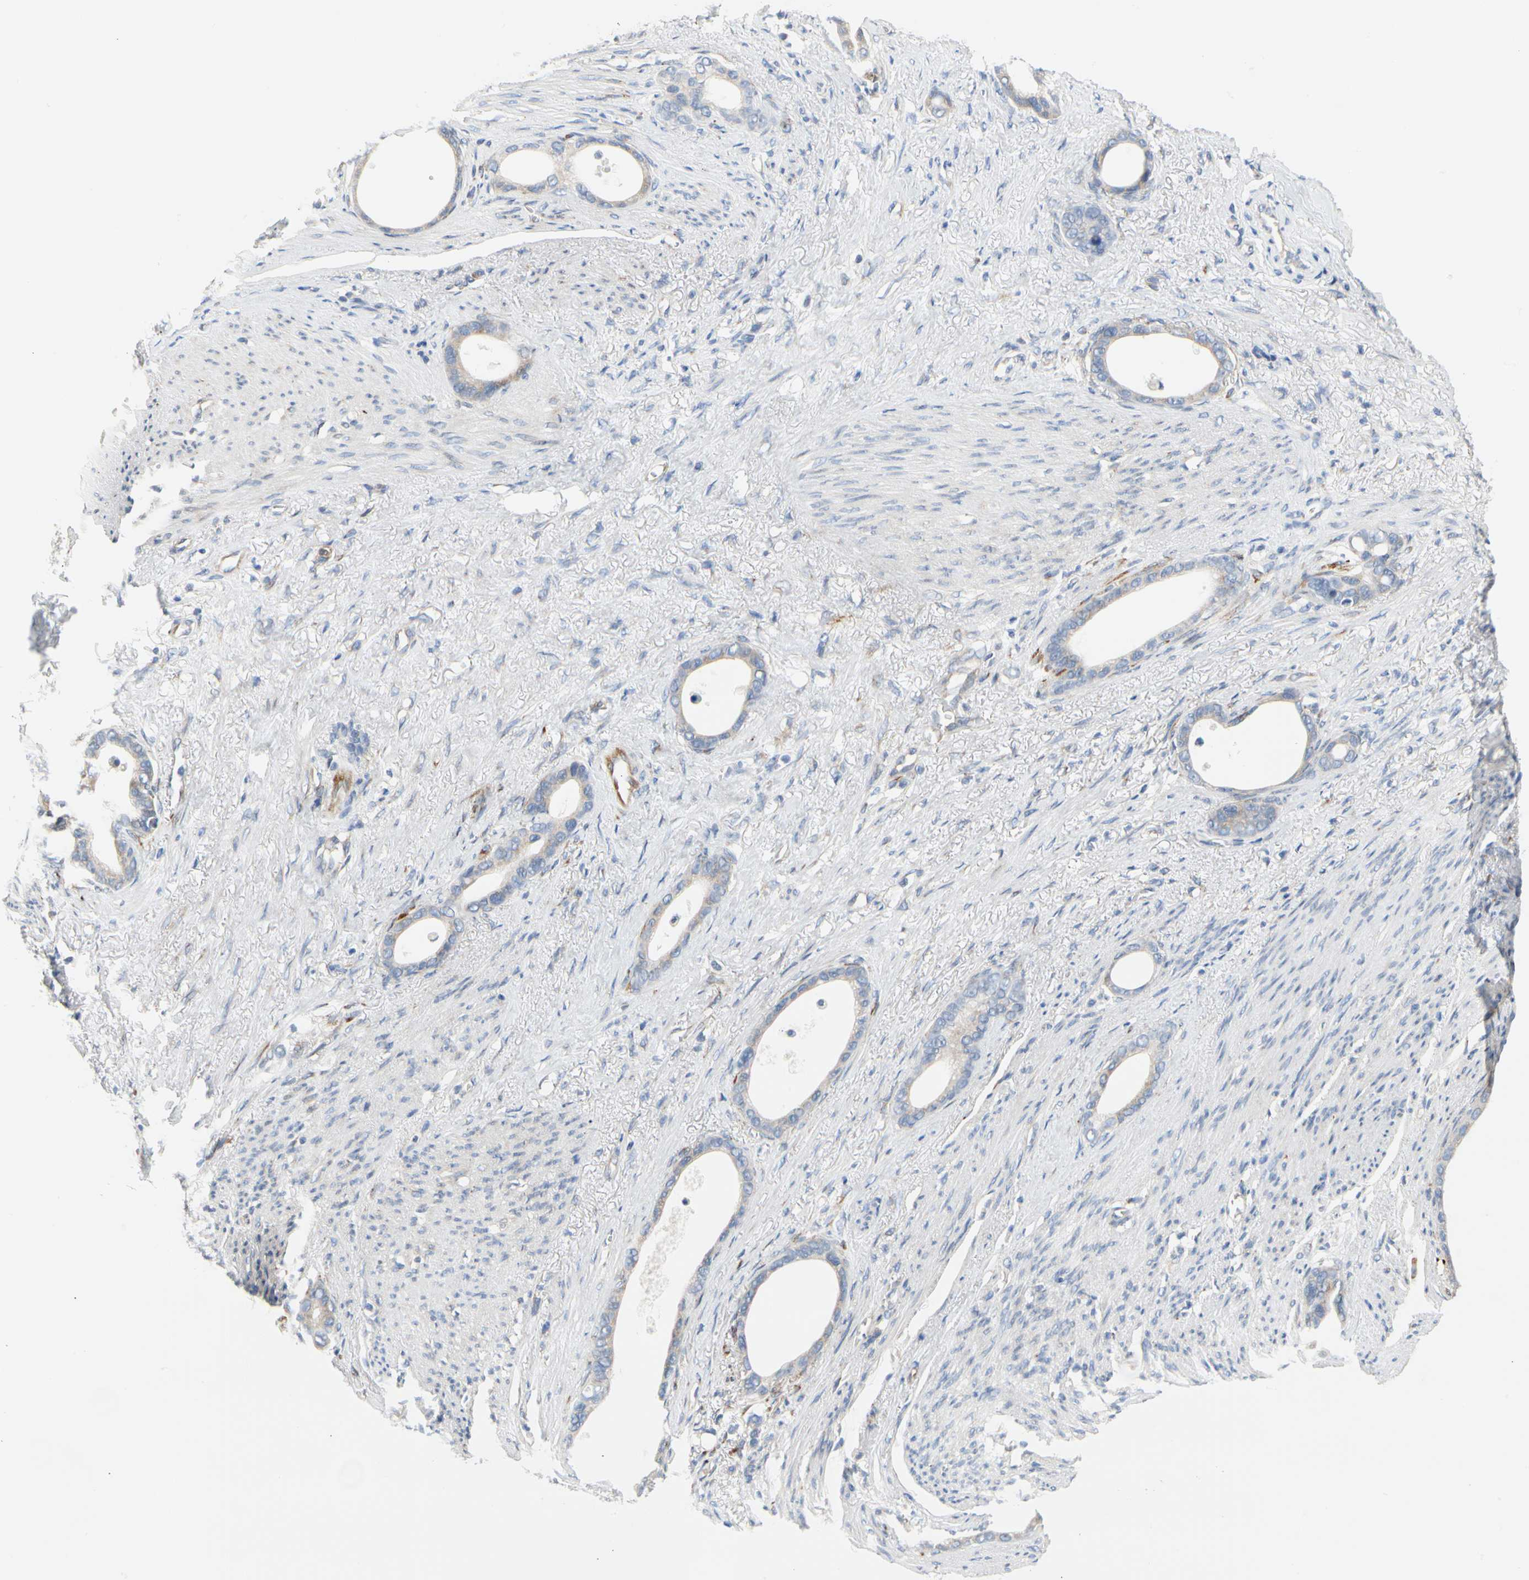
{"staining": {"intensity": "negative", "quantity": "none", "location": "none"}, "tissue": "stomach cancer", "cell_type": "Tumor cells", "image_type": "cancer", "snomed": [{"axis": "morphology", "description": "Adenocarcinoma, NOS"}, {"axis": "topography", "description": "Stomach"}], "caption": "The IHC micrograph has no significant expression in tumor cells of stomach adenocarcinoma tissue. (DAB immunohistochemistry (IHC) visualized using brightfield microscopy, high magnification).", "gene": "ZNF236", "patient": {"sex": "female", "age": 75}}